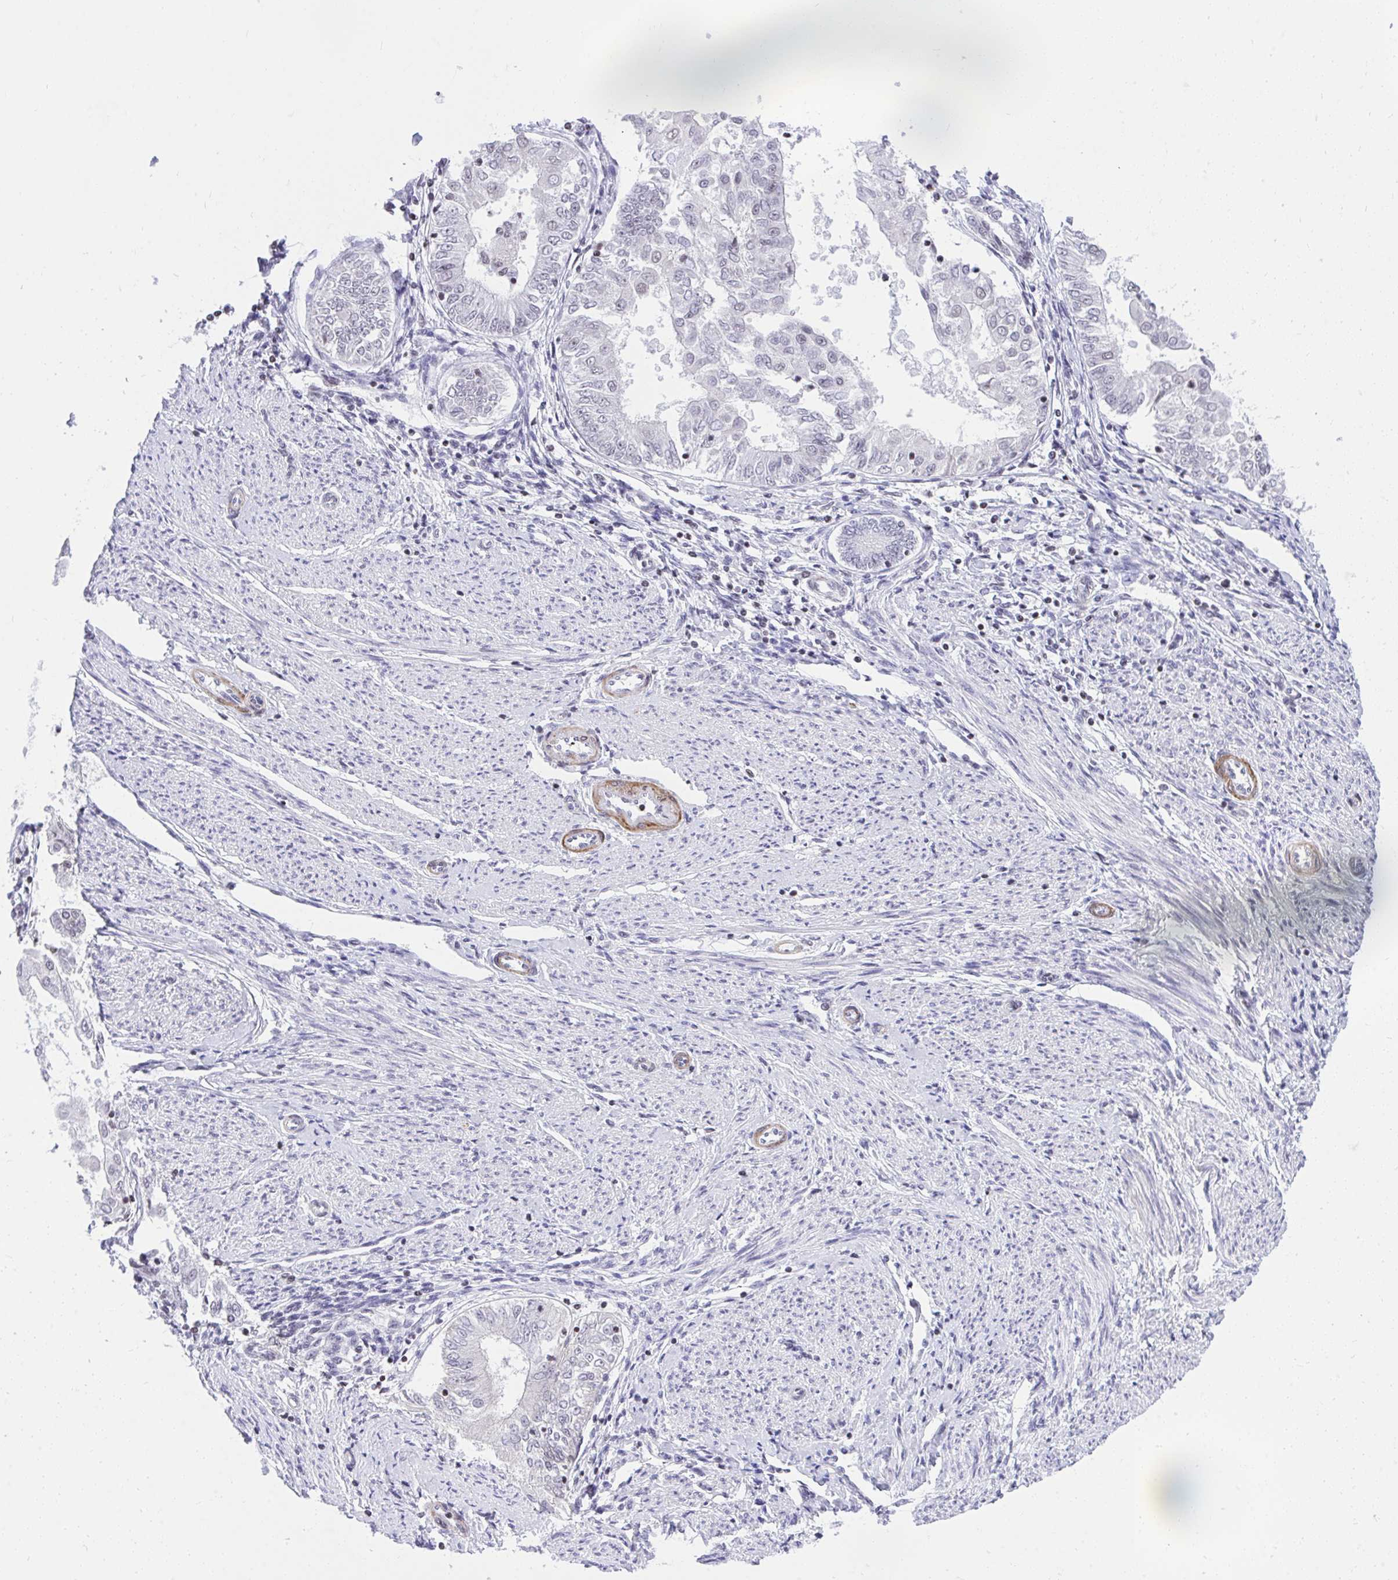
{"staining": {"intensity": "negative", "quantity": "none", "location": "none"}, "tissue": "endometrial cancer", "cell_type": "Tumor cells", "image_type": "cancer", "snomed": [{"axis": "morphology", "description": "Adenocarcinoma, NOS"}, {"axis": "topography", "description": "Endometrium"}], "caption": "Immunohistochemistry of human endometrial cancer reveals no staining in tumor cells.", "gene": "KCNN4", "patient": {"sex": "female", "age": 68}}